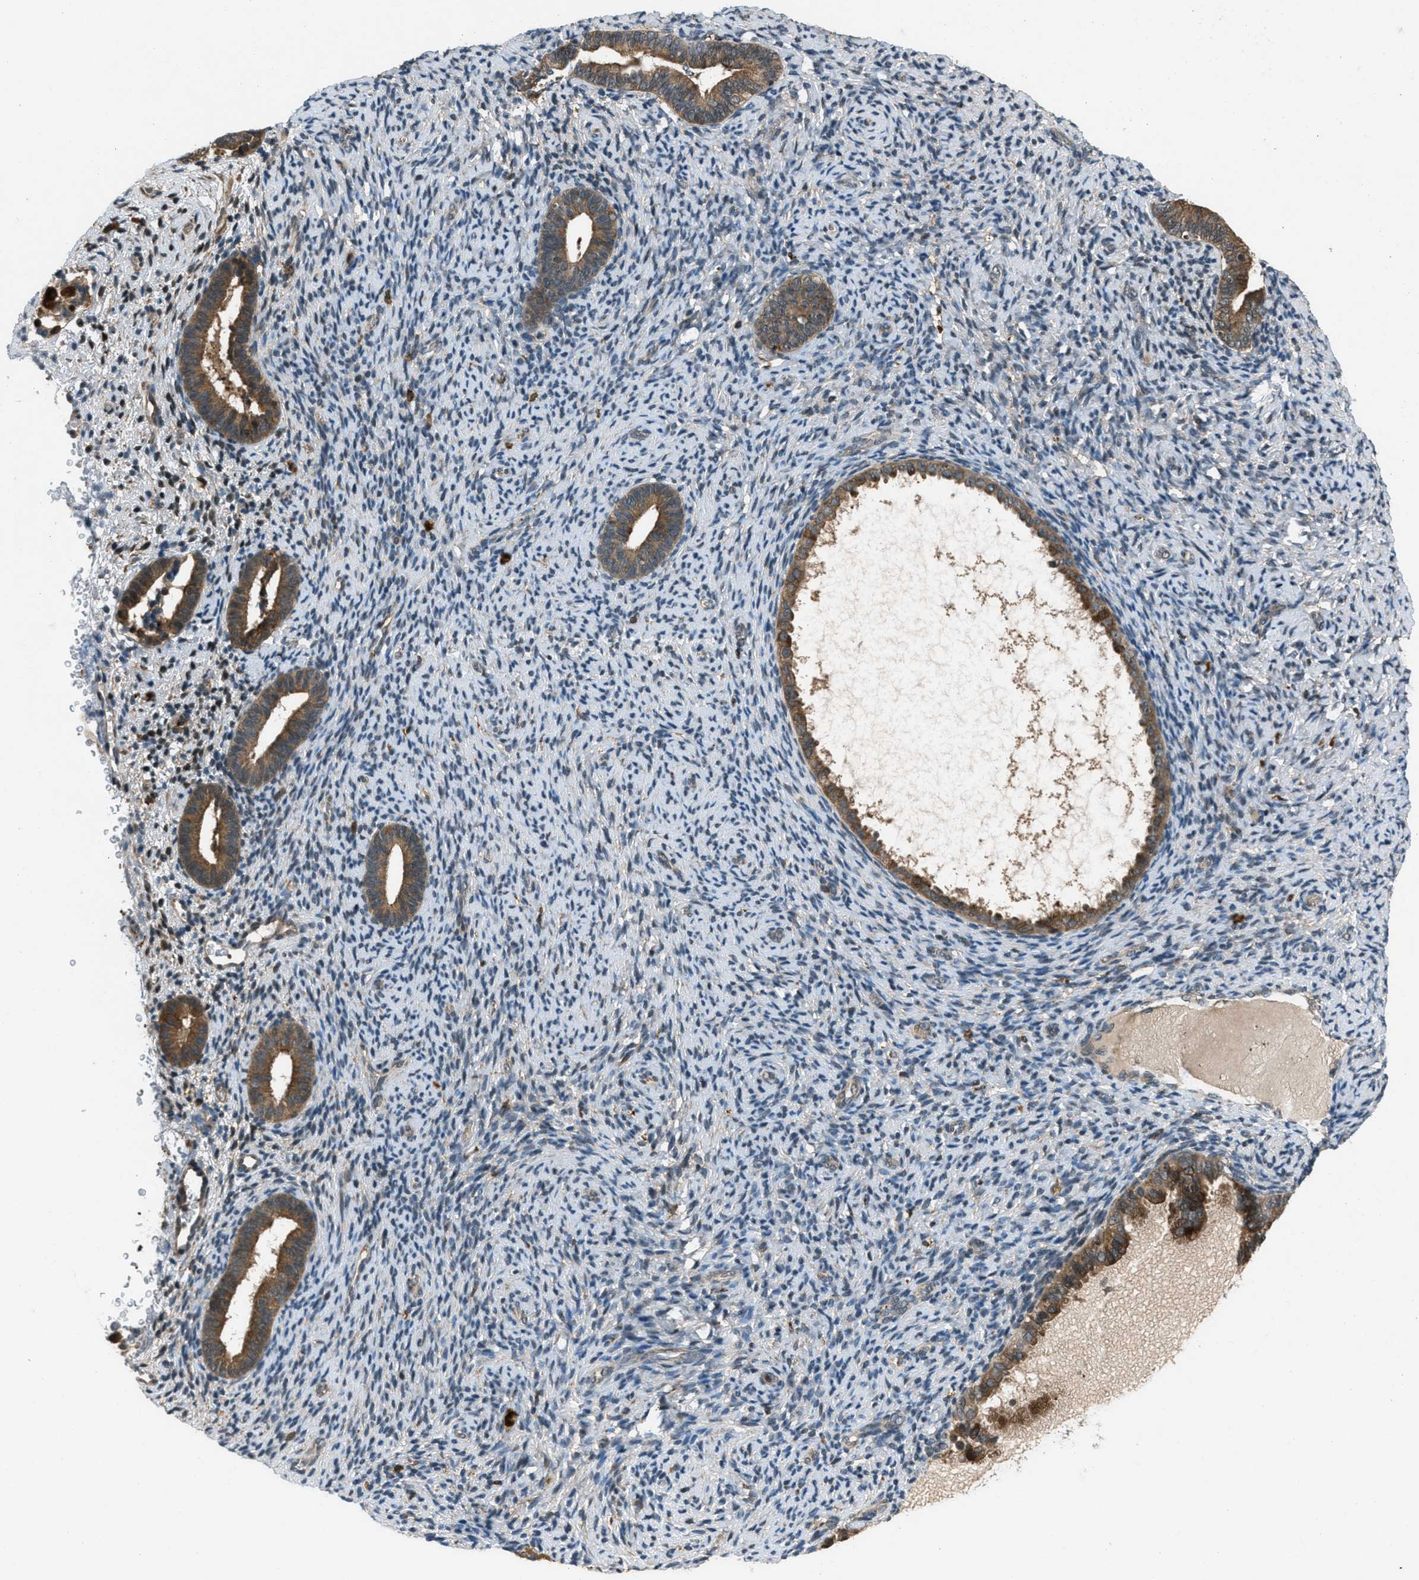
{"staining": {"intensity": "negative", "quantity": "none", "location": "none"}, "tissue": "endometrium", "cell_type": "Cells in endometrial stroma", "image_type": "normal", "snomed": [{"axis": "morphology", "description": "Normal tissue, NOS"}, {"axis": "topography", "description": "Endometrium"}], "caption": "A high-resolution histopathology image shows IHC staining of normal endometrium, which exhibits no significant positivity in cells in endometrial stroma.", "gene": "EPSTI1", "patient": {"sex": "female", "age": 51}}